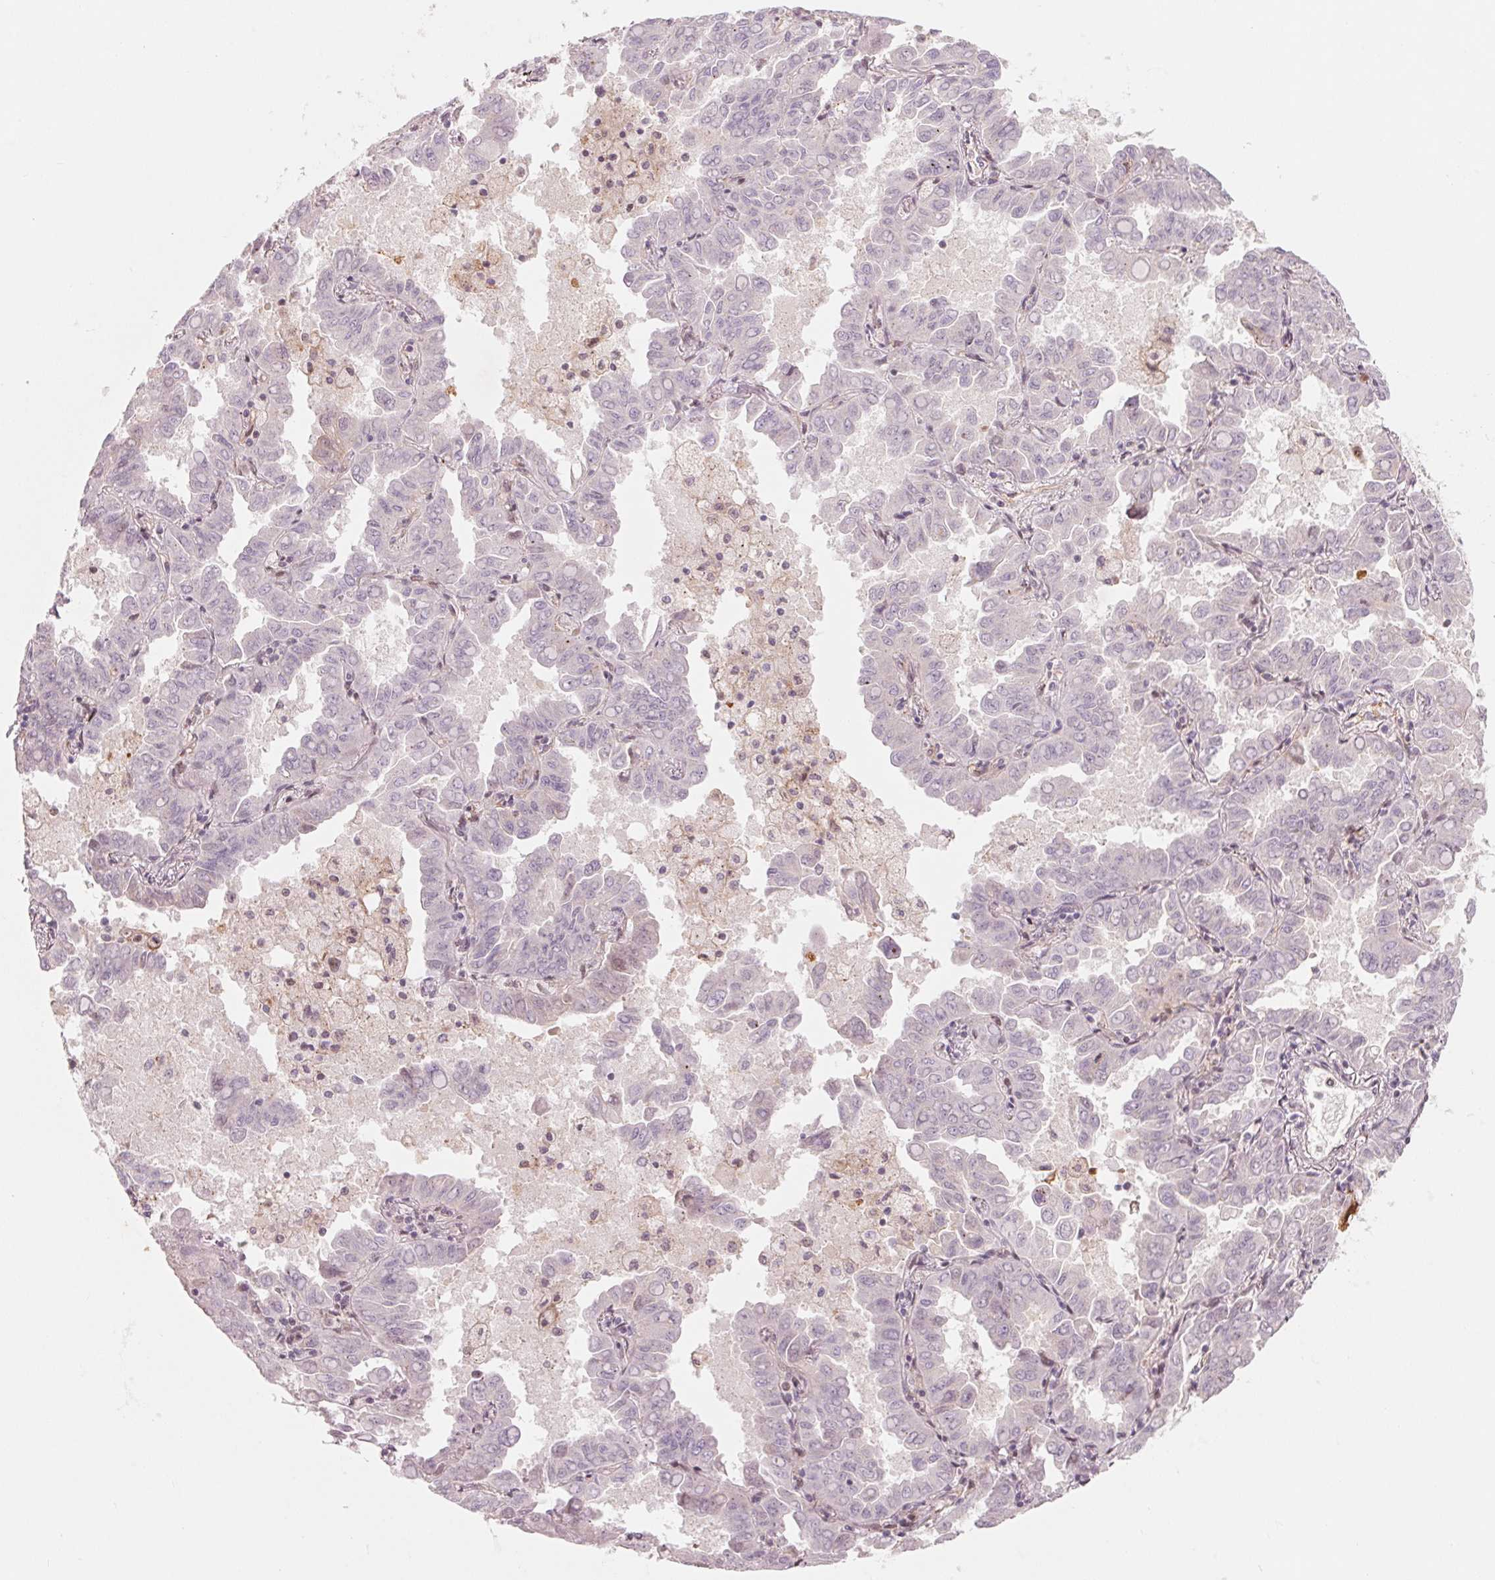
{"staining": {"intensity": "negative", "quantity": "none", "location": "none"}, "tissue": "lung cancer", "cell_type": "Tumor cells", "image_type": "cancer", "snomed": [{"axis": "morphology", "description": "Adenocarcinoma, NOS"}, {"axis": "topography", "description": "Lung"}], "caption": "Immunohistochemical staining of human lung cancer demonstrates no significant staining in tumor cells.", "gene": "SLC17A4", "patient": {"sex": "male", "age": 64}}